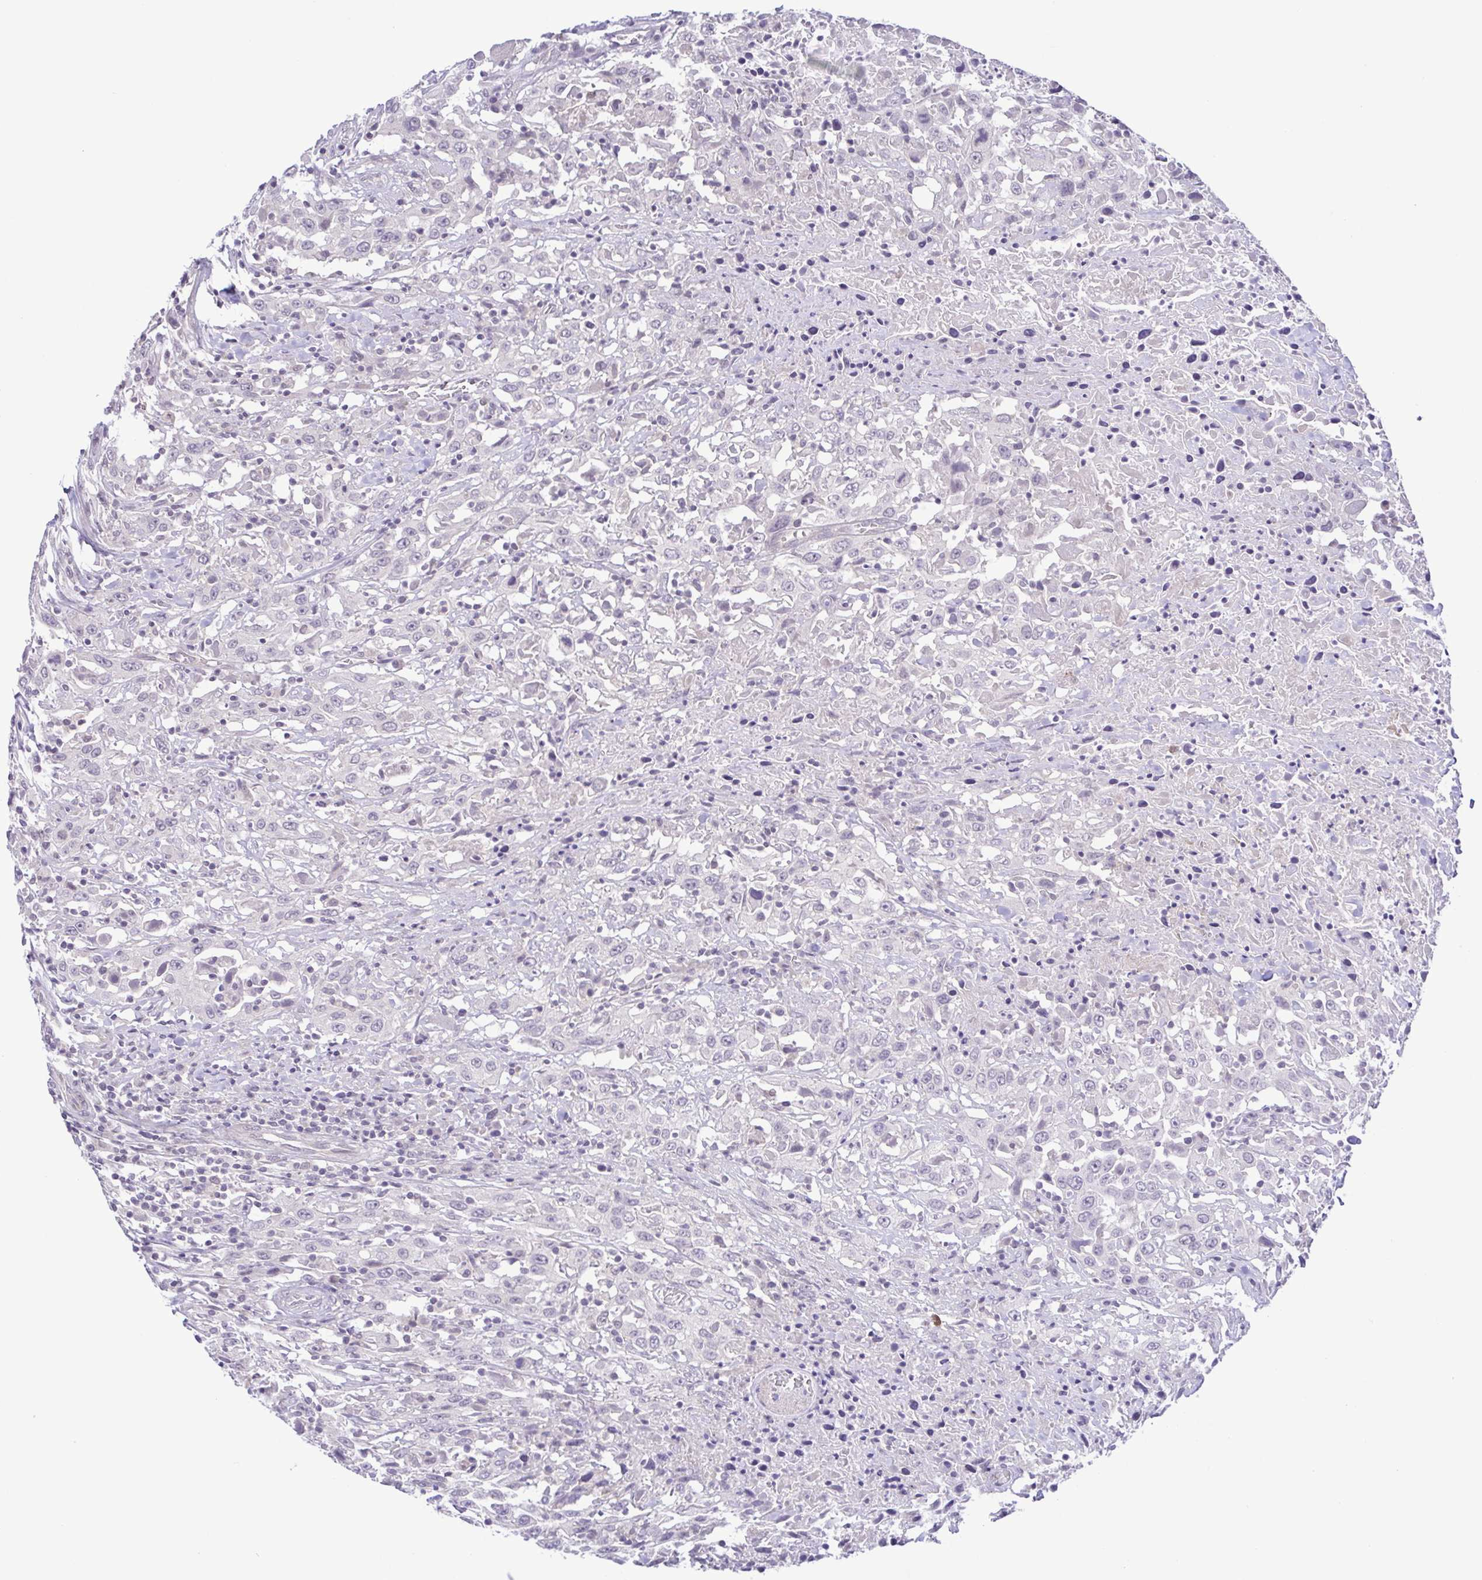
{"staining": {"intensity": "negative", "quantity": "none", "location": "none"}, "tissue": "urothelial cancer", "cell_type": "Tumor cells", "image_type": "cancer", "snomed": [{"axis": "morphology", "description": "Urothelial carcinoma, High grade"}, {"axis": "topography", "description": "Urinary bladder"}], "caption": "An immunohistochemistry (IHC) photomicrograph of urothelial carcinoma (high-grade) is shown. There is no staining in tumor cells of urothelial carcinoma (high-grade). (Stains: DAB (3,3'-diaminobenzidine) immunohistochemistry with hematoxylin counter stain, Microscopy: brightfield microscopy at high magnification).", "gene": "IL1RN", "patient": {"sex": "male", "age": 61}}